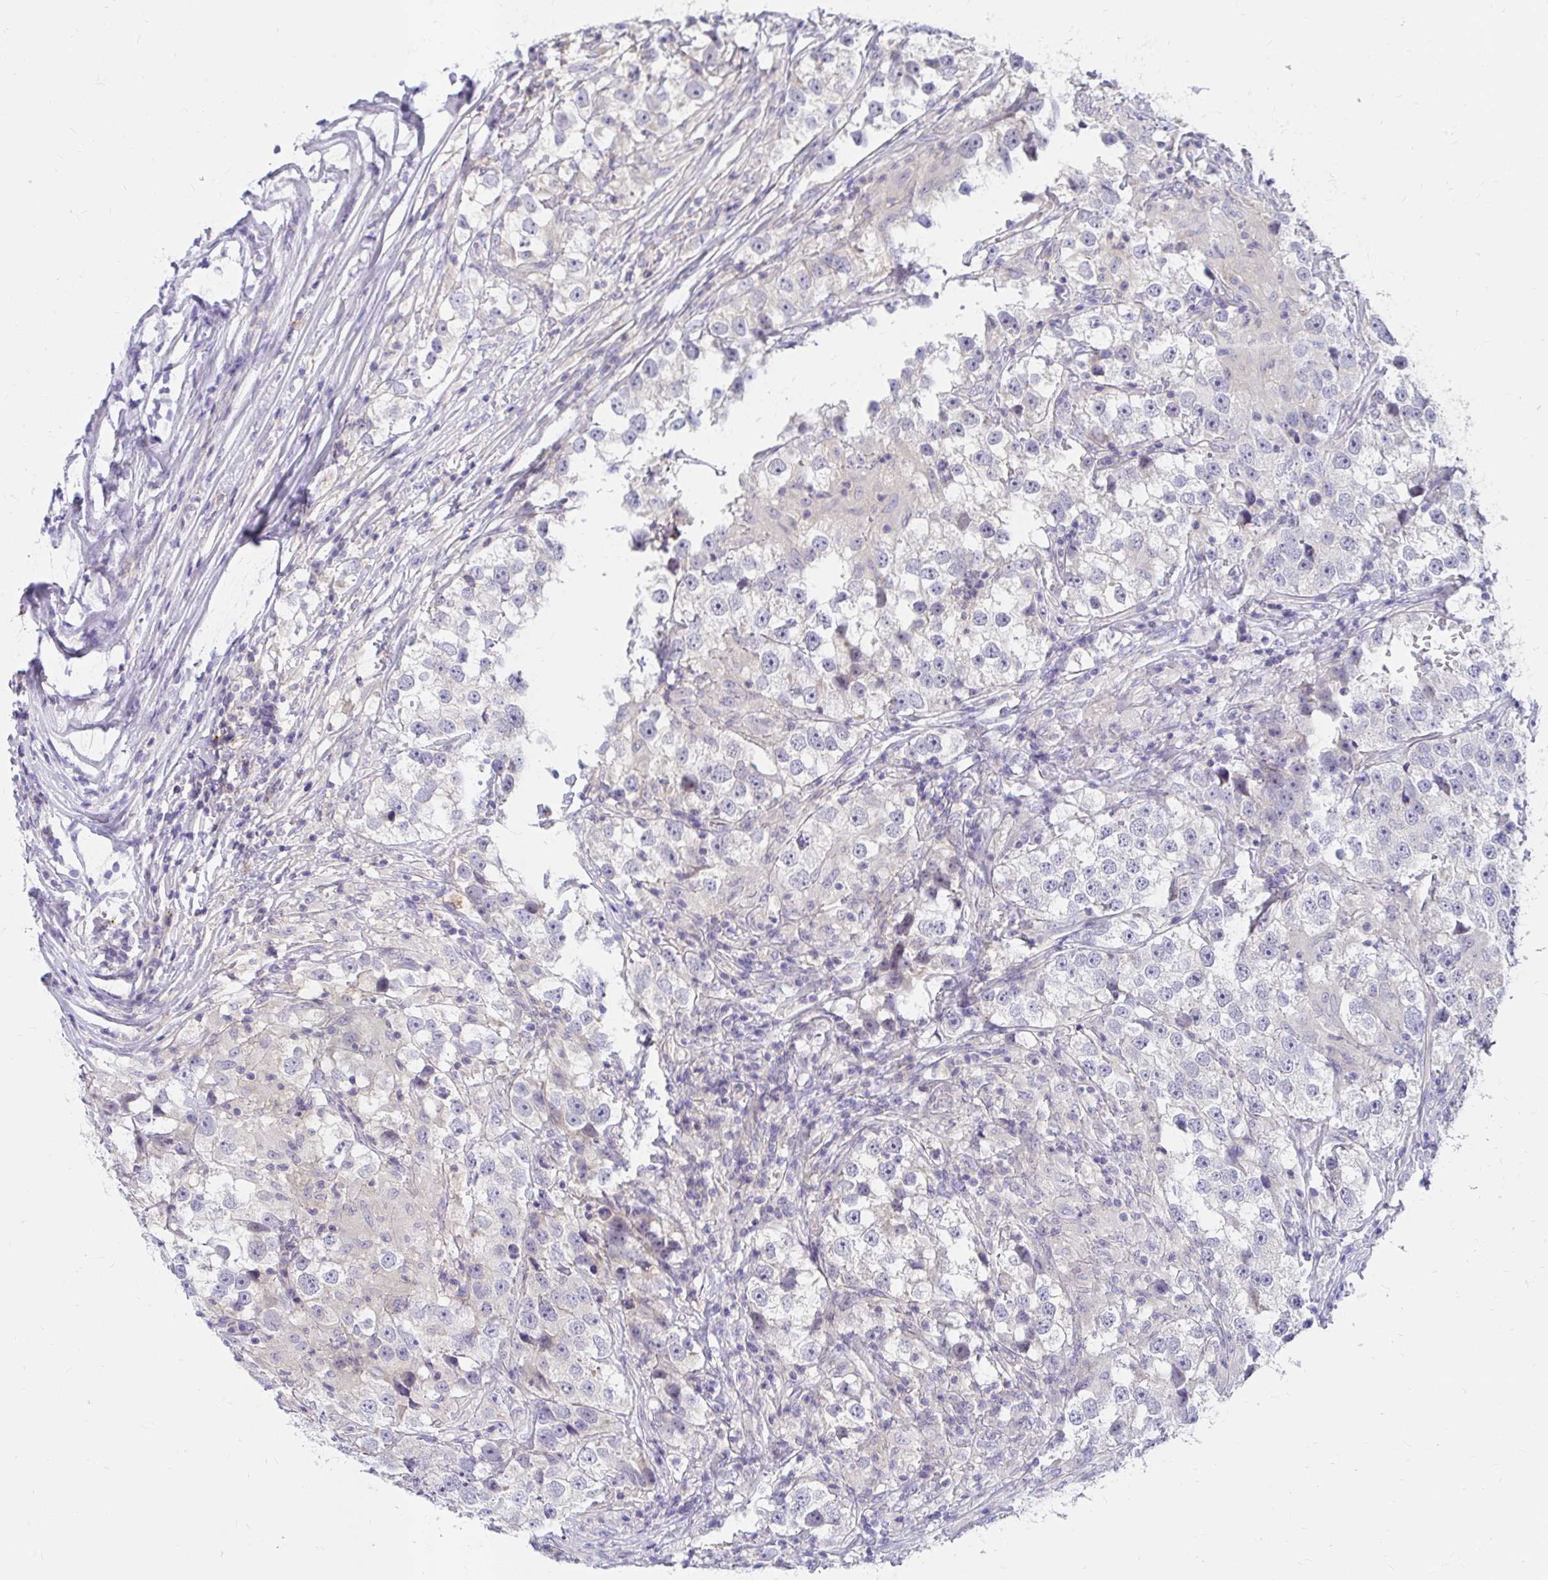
{"staining": {"intensity": "negative", "quantity": "none", "location": "none"}, "tissue": "testis cancer", "cell_type": "Tumor cells", "image_type": "cancer", "snomed": [{"axis": "morphology", "description": "Seminoma, NOS"}, {"axis": "topography", "description": "Testis"}], "caption": "Tumor cells are negative for protein expression in human testis cancer (seminoma).", "gene": "C19orf81", "patient": {"sex": "male", "age": 46}}